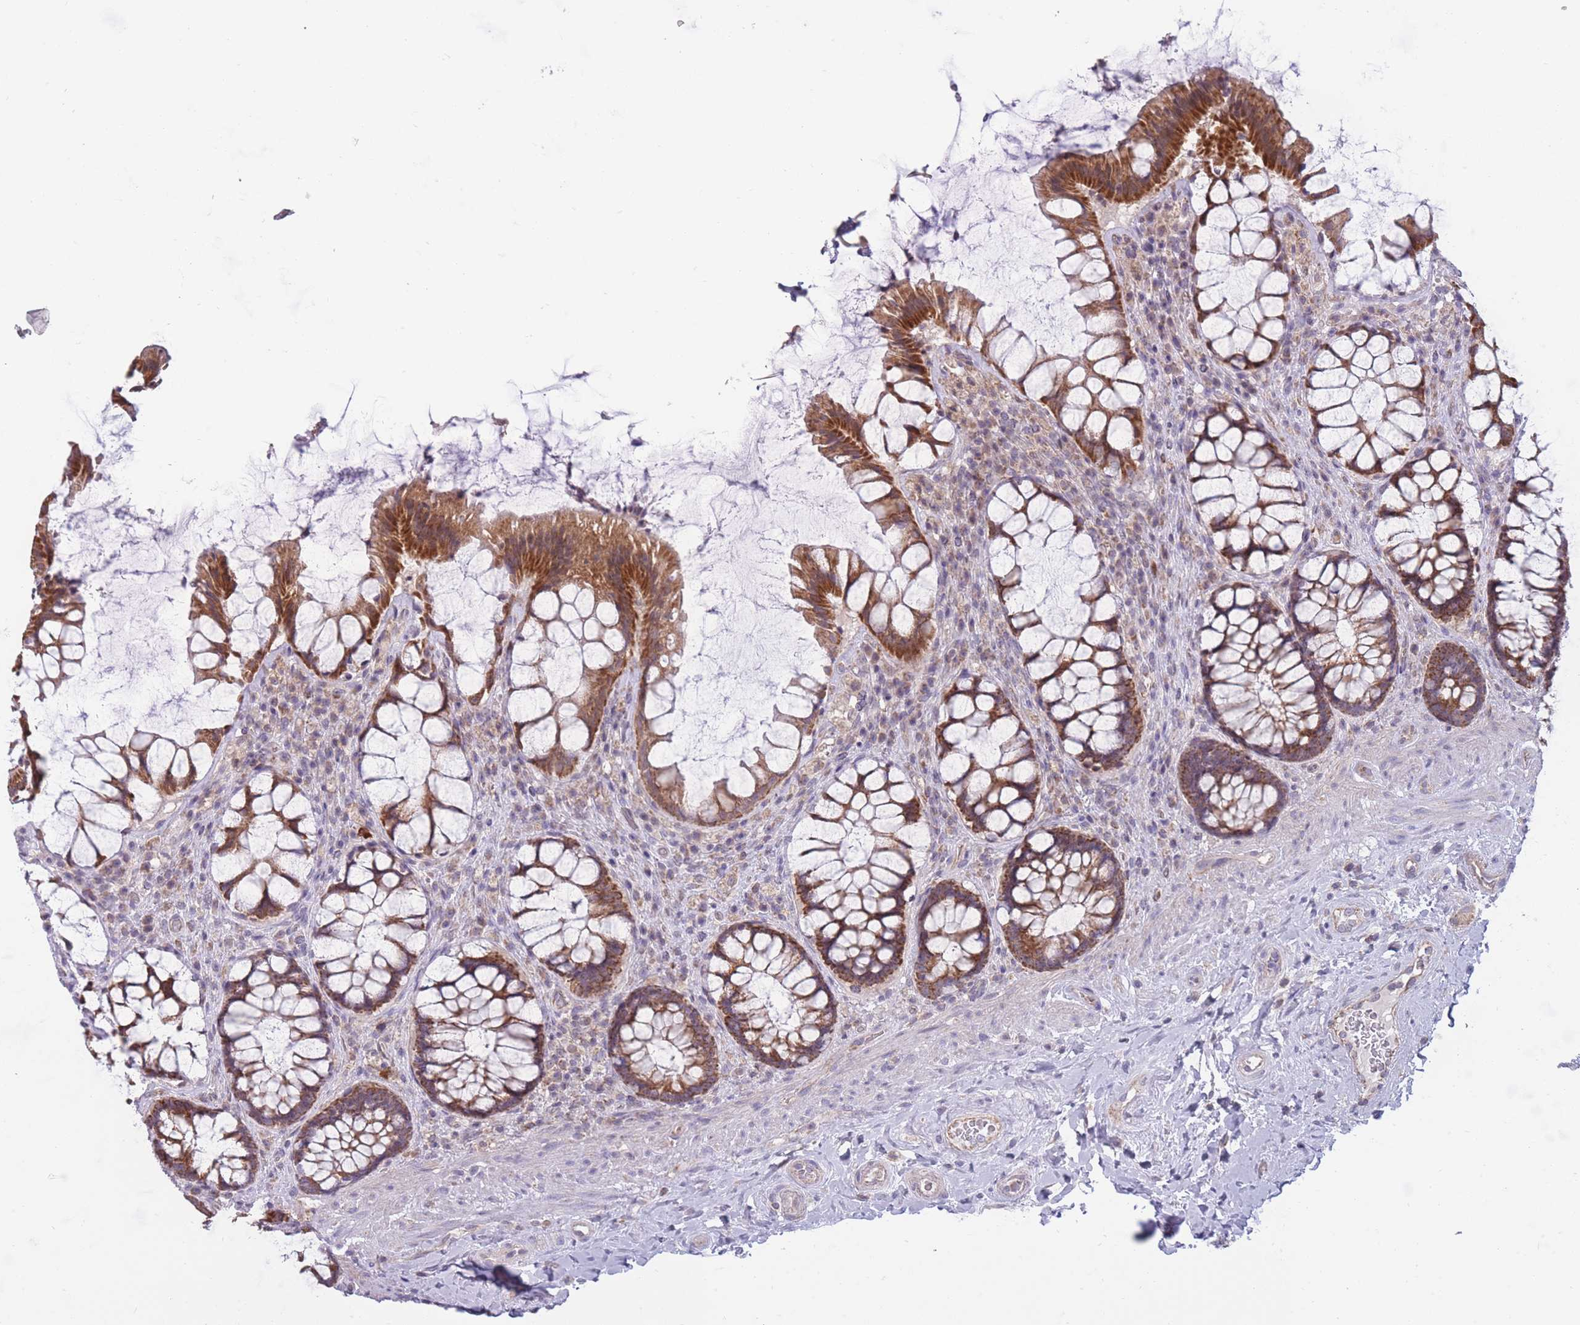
{"staining": {"intensity": "strong", "quantity": ">75%", "location": "cytoplasmic/membranous"}, "tissue": "rectum", "cell_type": "Glandular cells", "image_type": "normal", "snomed": [{"axis": "morphology", "description": "Normal tissue, NOS"}, {"axis": "topography", "description": "Rectum"}], "caption": "Rectum stained with DAB immunohistochemistry (IHC) exhibits high levels of strong cytoplasmic/membranous staining in about >75% of glandular cells.", "gene": "MRPS18C", "patient": {"sex": "female", "age": 58}}